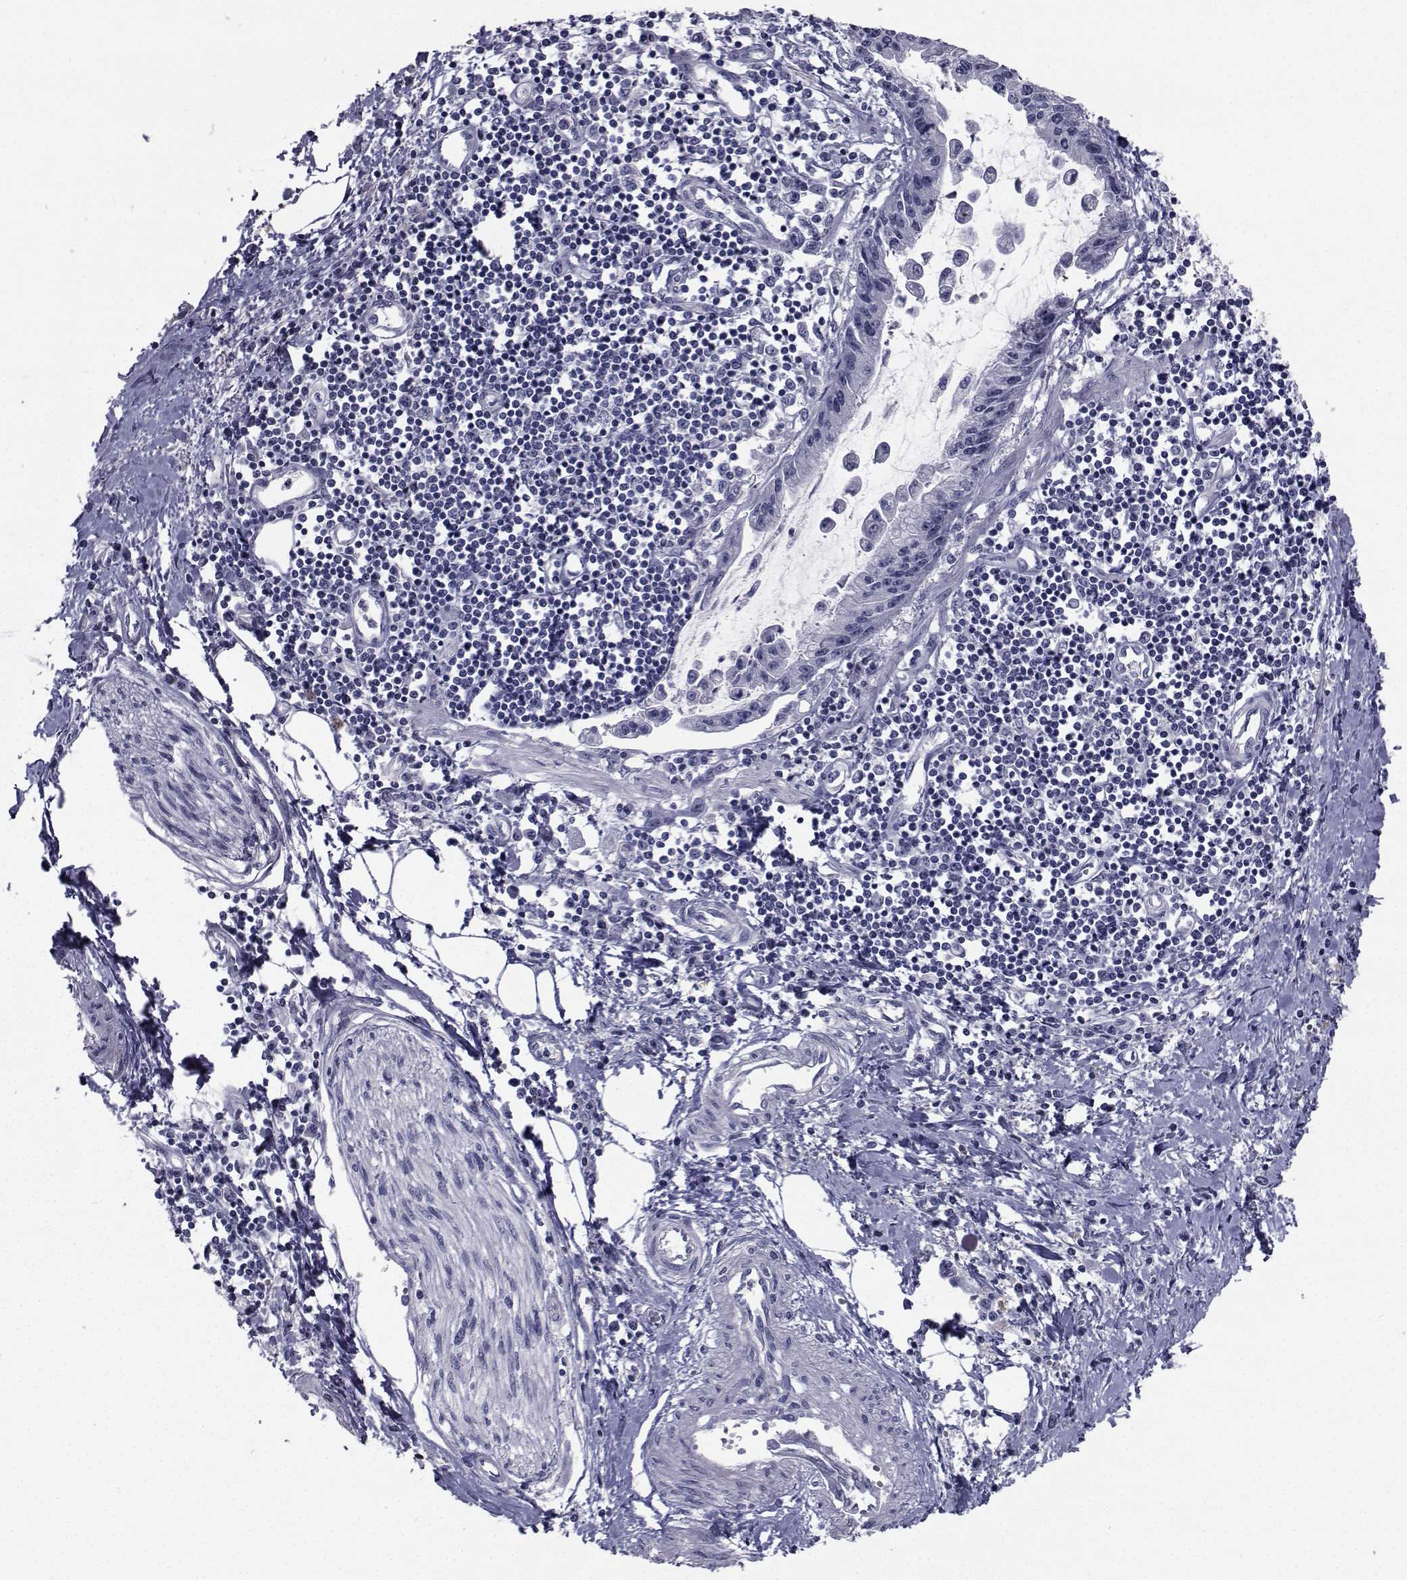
{"staining": {"intensity": "negative", "quantity": "none", "location": "none"}, "tissue": "pancreatic cancer", "cell_type": "Tumor cells", "image_type": "cancer", "snomed": [{"axis": "morphology", "description": "Adenocarcinoma, NOS"}, {"axis": "topography", "description": "Pancreas"}], "caption": "This is an immunohistochemistry image of adenocarcinoma (pancreatic). There is no expression in tumor cells.", "gene": "CHRNA1", "patient": {"sex": "male", "age": 60}}